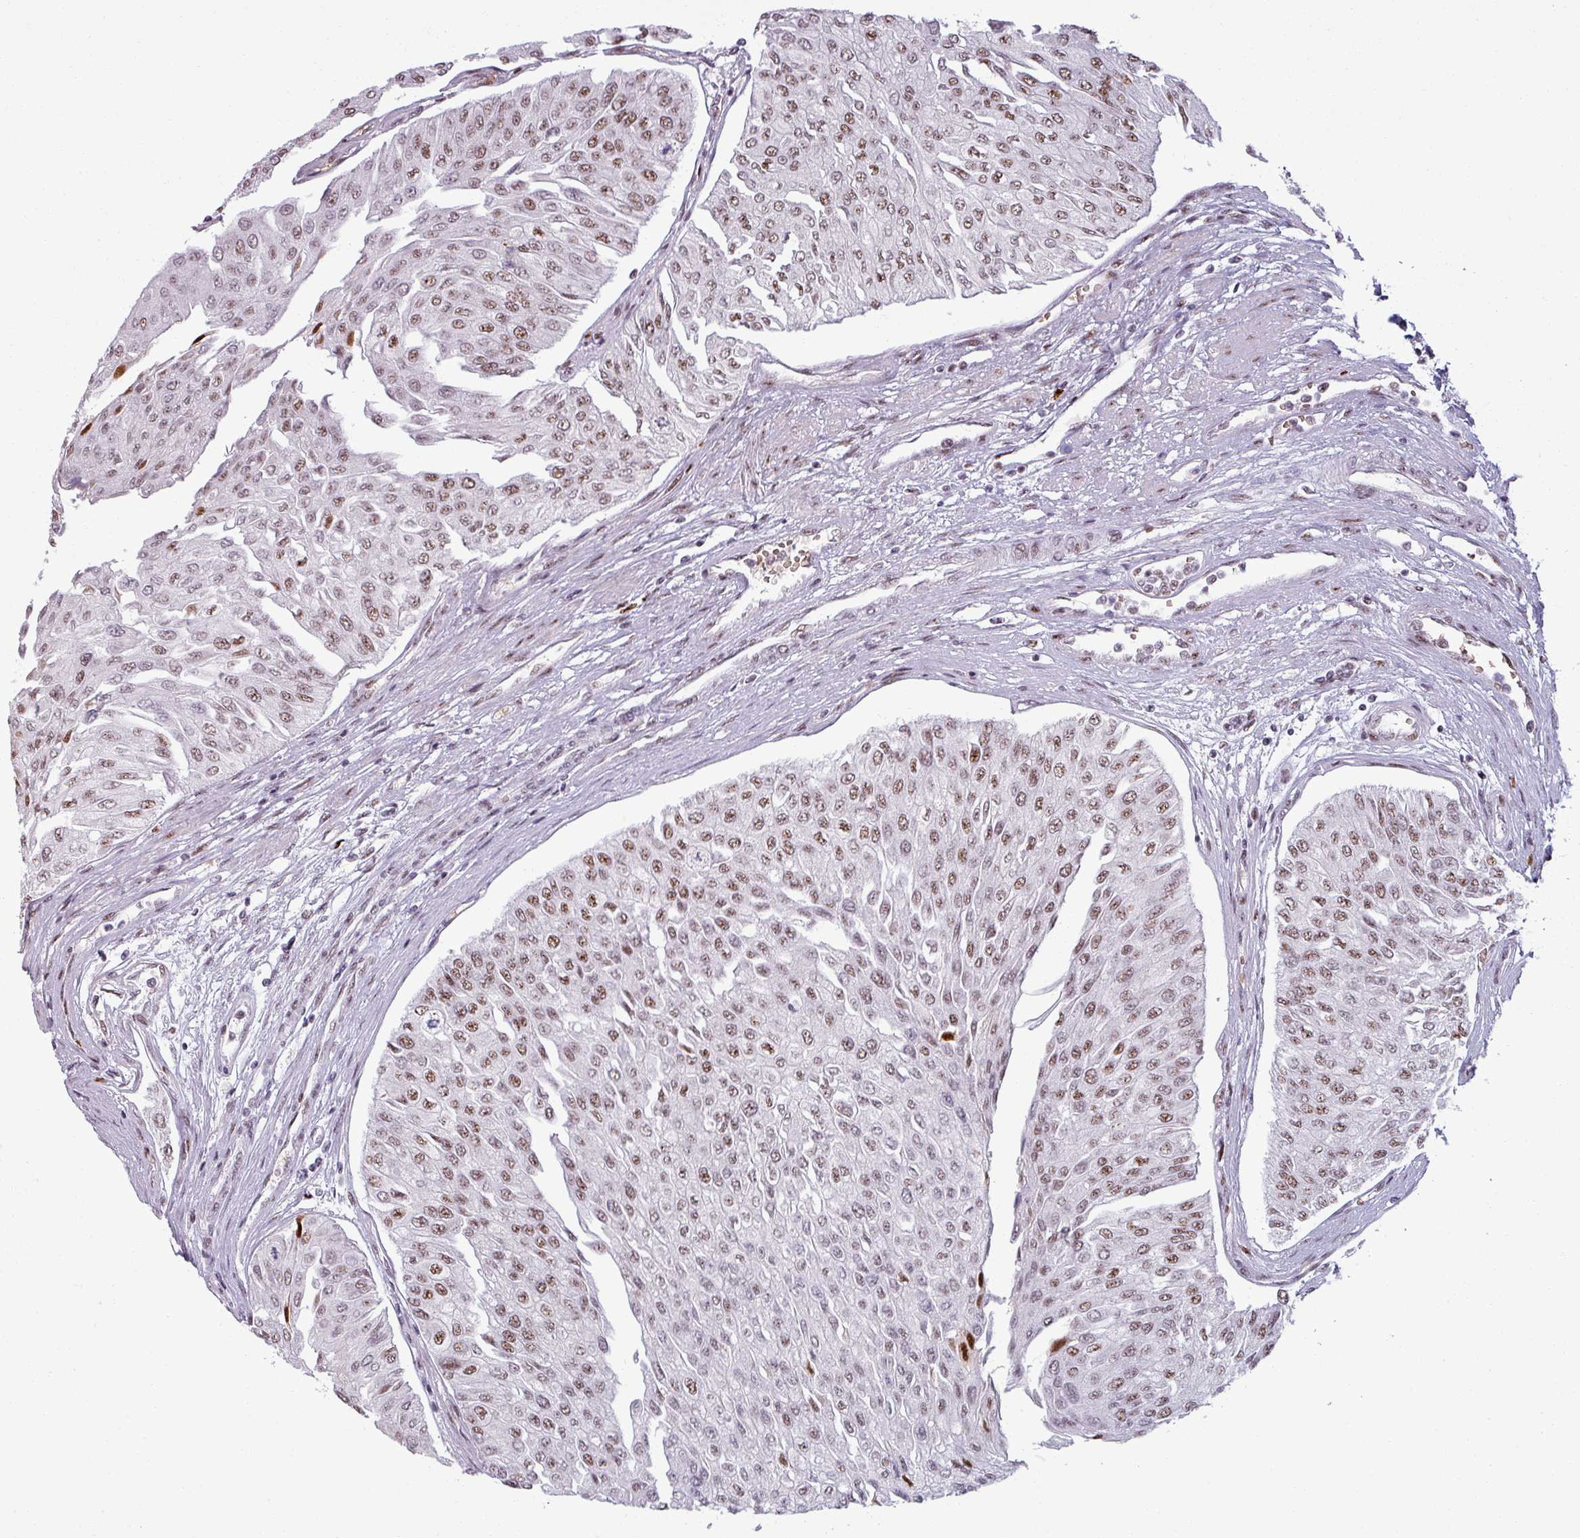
{"staining": {"intensity": "moderate", "quantity": ">75%", "location": "nuclear"}, "tissue": "urothelial cancer", "cell_type": "Tumor cells", "image_type": "cancer", "snomed": [{"axis": "morphology", "description": "Urothelial carcinoma, Low grade"}, {"axis": "topography", "description": "Urinary bladder"}], "caption": "High-magnification brightfield microscopy of urothelial carcinoma (low-grade) stained with DAB (3,3'-diaminobenzidine) (brown) and counterstained with hematoxylin (blue). tumor cells exhibit moderate nuclear staining is present in about>75% of cells.", "gene": "NCOR1", "patient": {"sex": "male", "age": 67}}